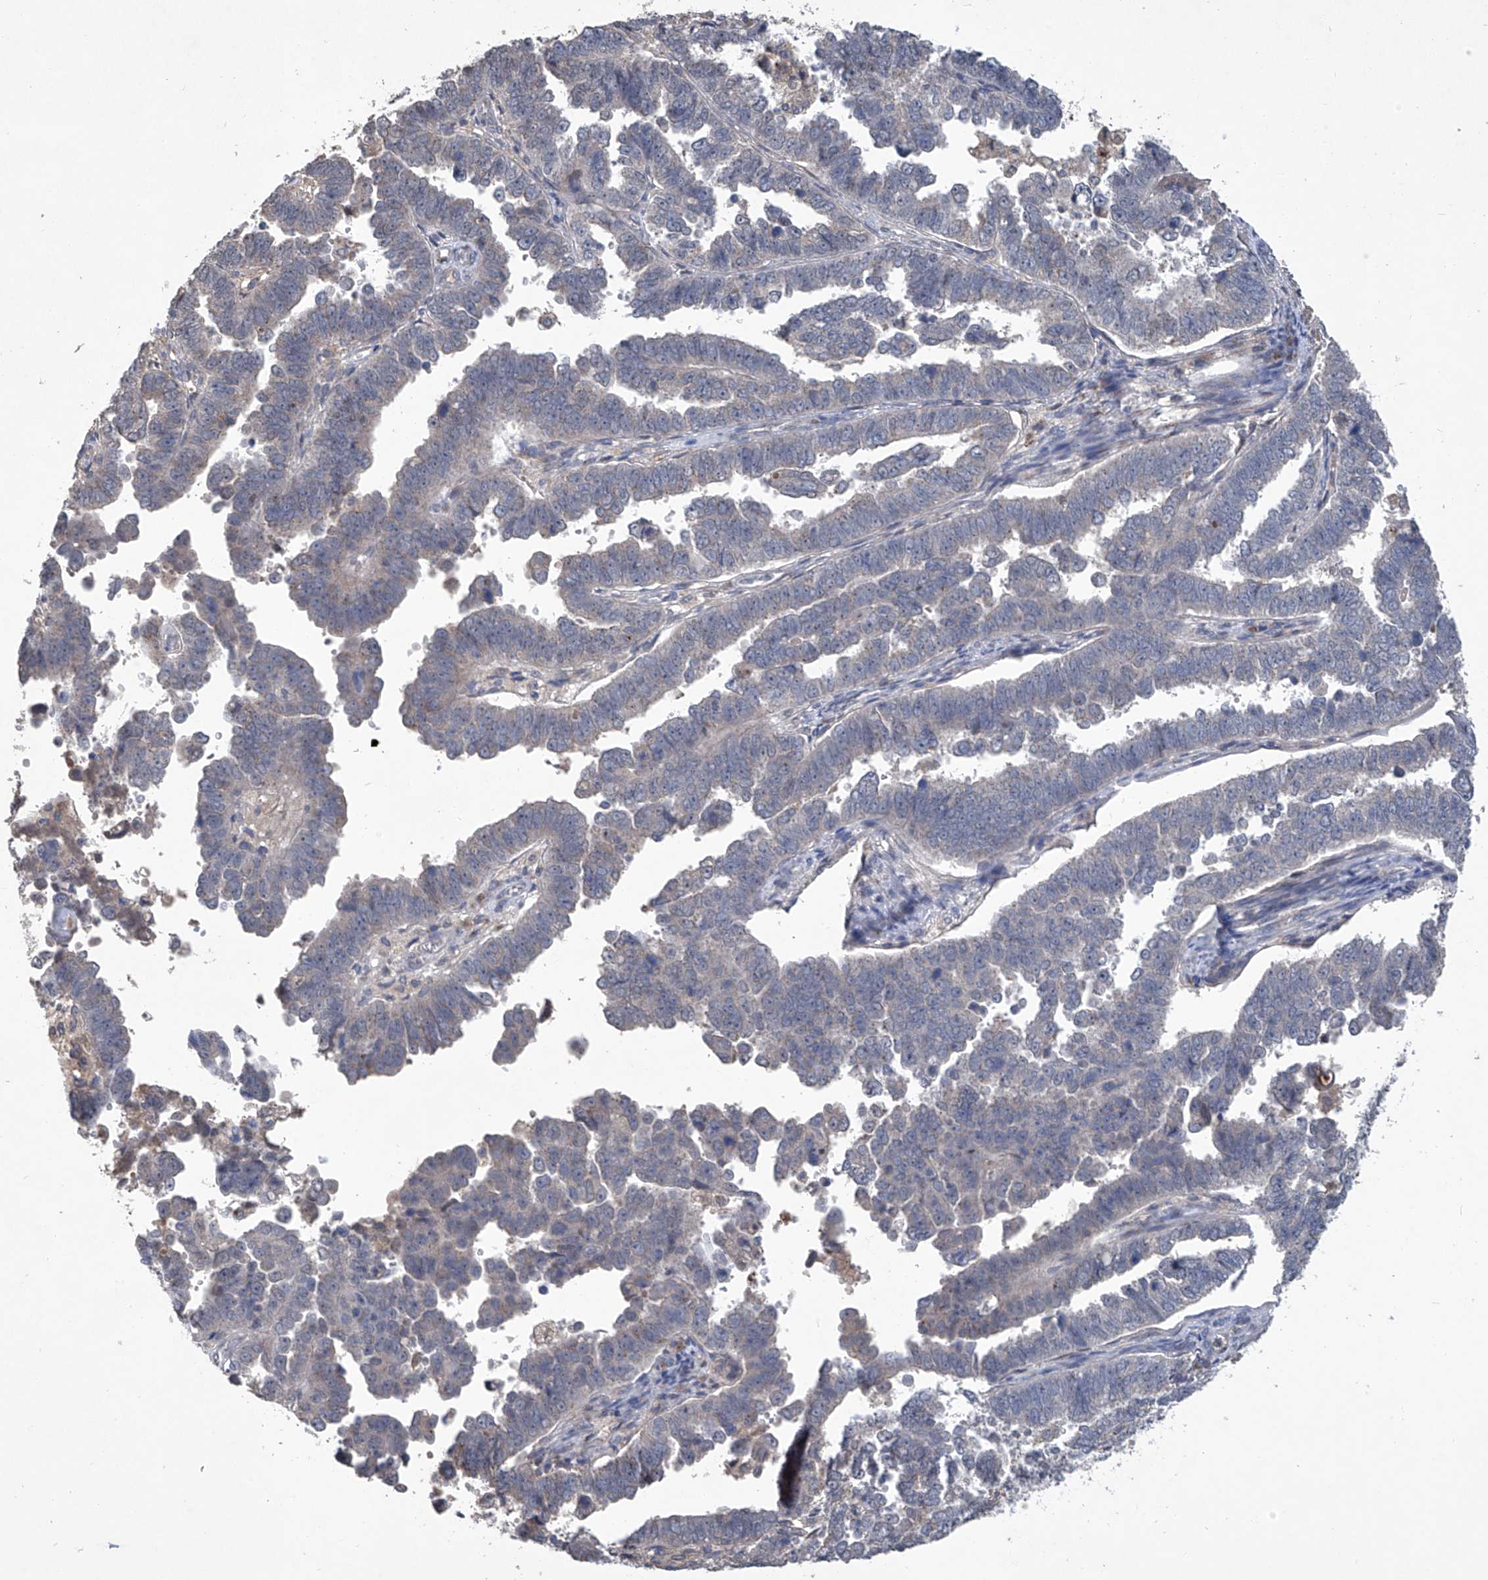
{"staining": {"intensity": "negative", "quantity": "none", "location": "none"}, "tissue": "endometrial cancer", "cell_type": "Tumor cells", "image_type": "cancer", "snomed": [{"axis": "morphology", "description": "Adenocarcinoma, NOS"}, {"axis": "topography", "description": "Endometrium"}], "caption": "An image of endometrial adenocarcinoma stained for a protein exhibits no brown staining in tumor cells.", "gene": "PCSK5", "patient": {"sex": "female", "age": 75}}